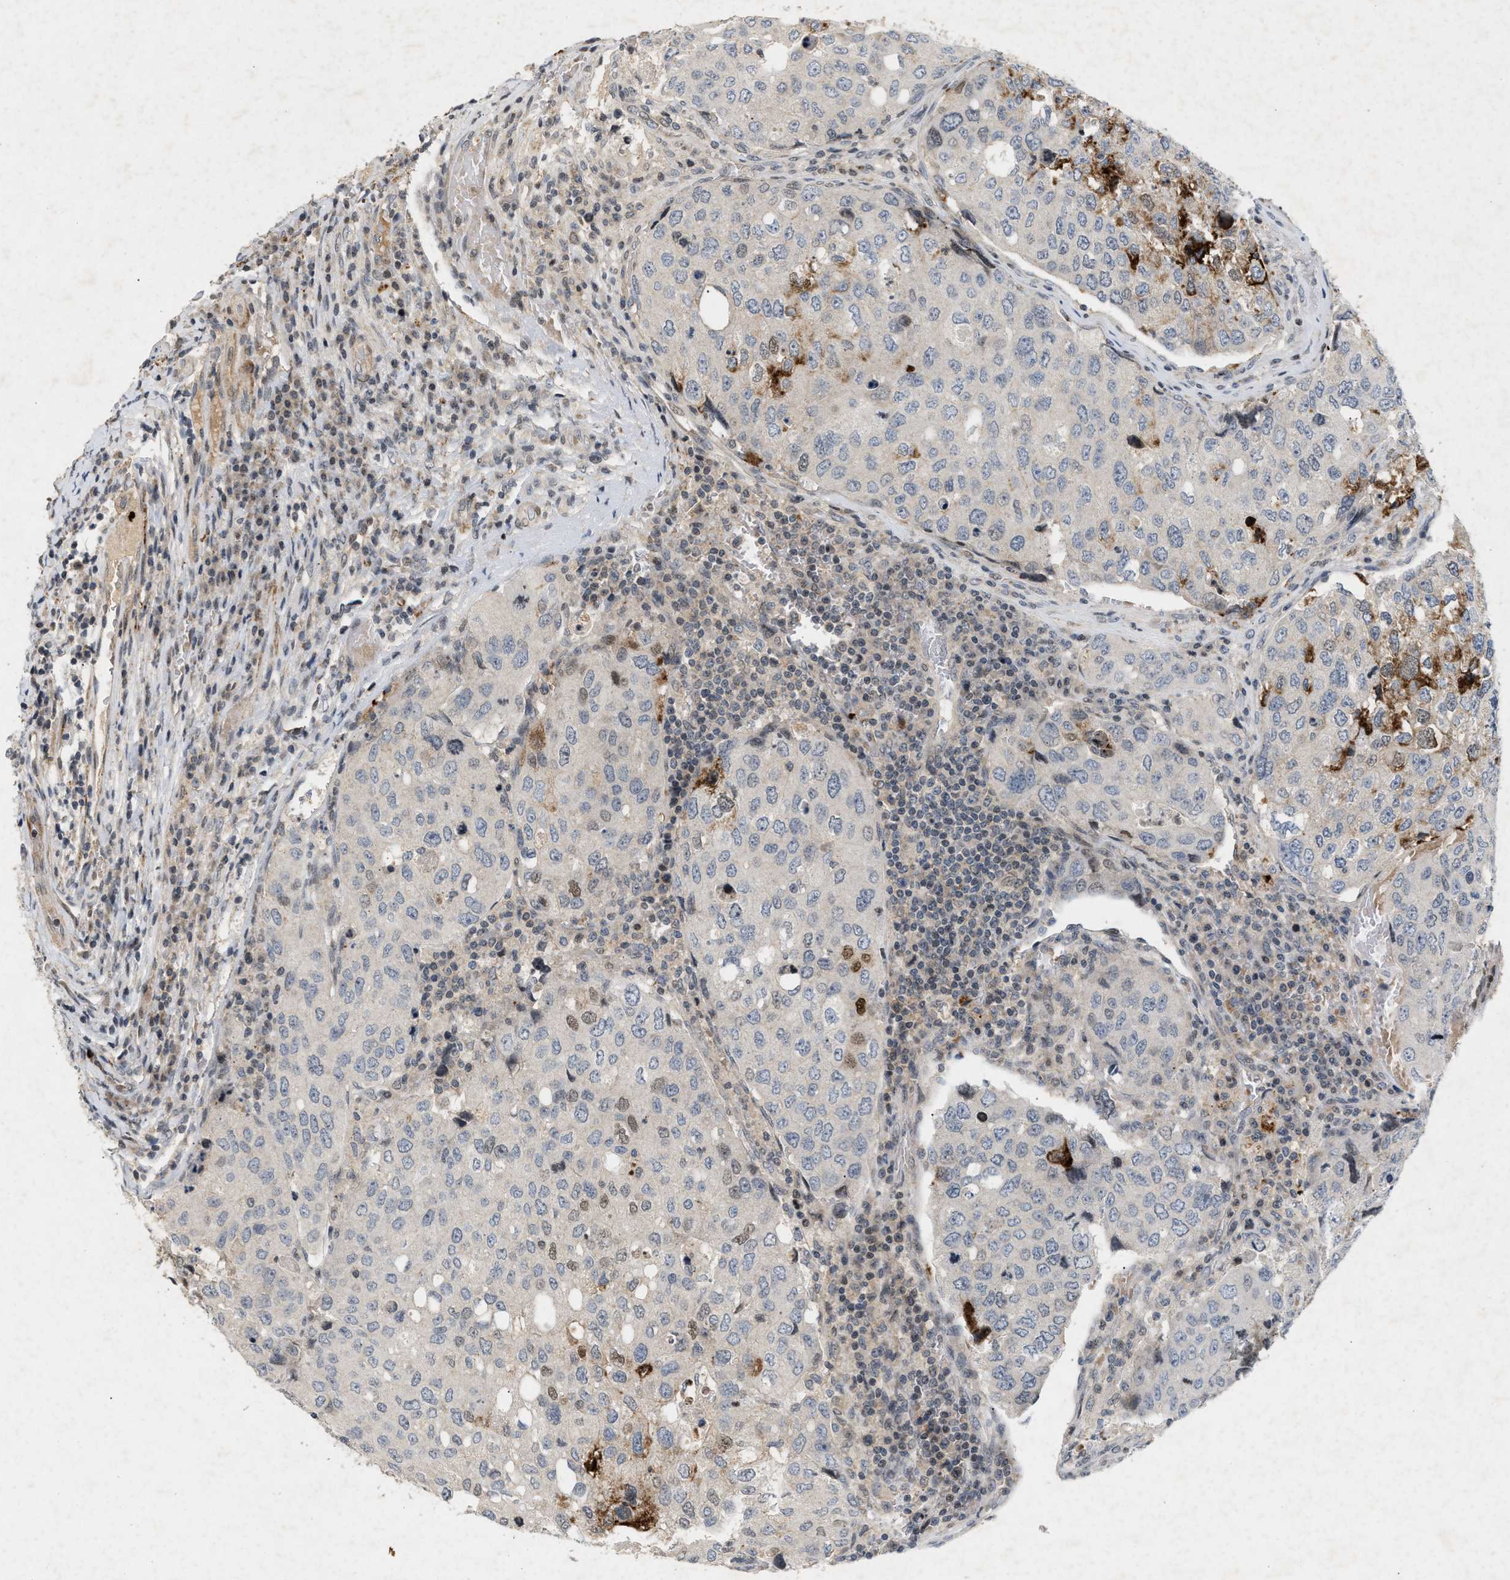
{"staining": {"intensity": "moderate", "quantity": "<25%", "location": "cytoplasmic/membranous,nuclear"}, "tissue": "urothelial cancer", "cell_type": "Tumor cells", "image_type": "cancer", "snomed": [{"axis": "morphology", "description": "Urothelial carcinoma, High grade"}, {"axis": "topography", "description": "Lymph node"}, {"axis": "topography", "description": "Urinary bladder"}], "caption": "A brown stain labels moderate cytoplasmic/membranous and nuclear positivity of a protein in human high-grade urothelial carcinoma tumor cells. (DAB IHC, brown staining for protein, blue staining for nuclei).", "gene": "ZPR1", "patient": {"sex": "male", "age": 51}}